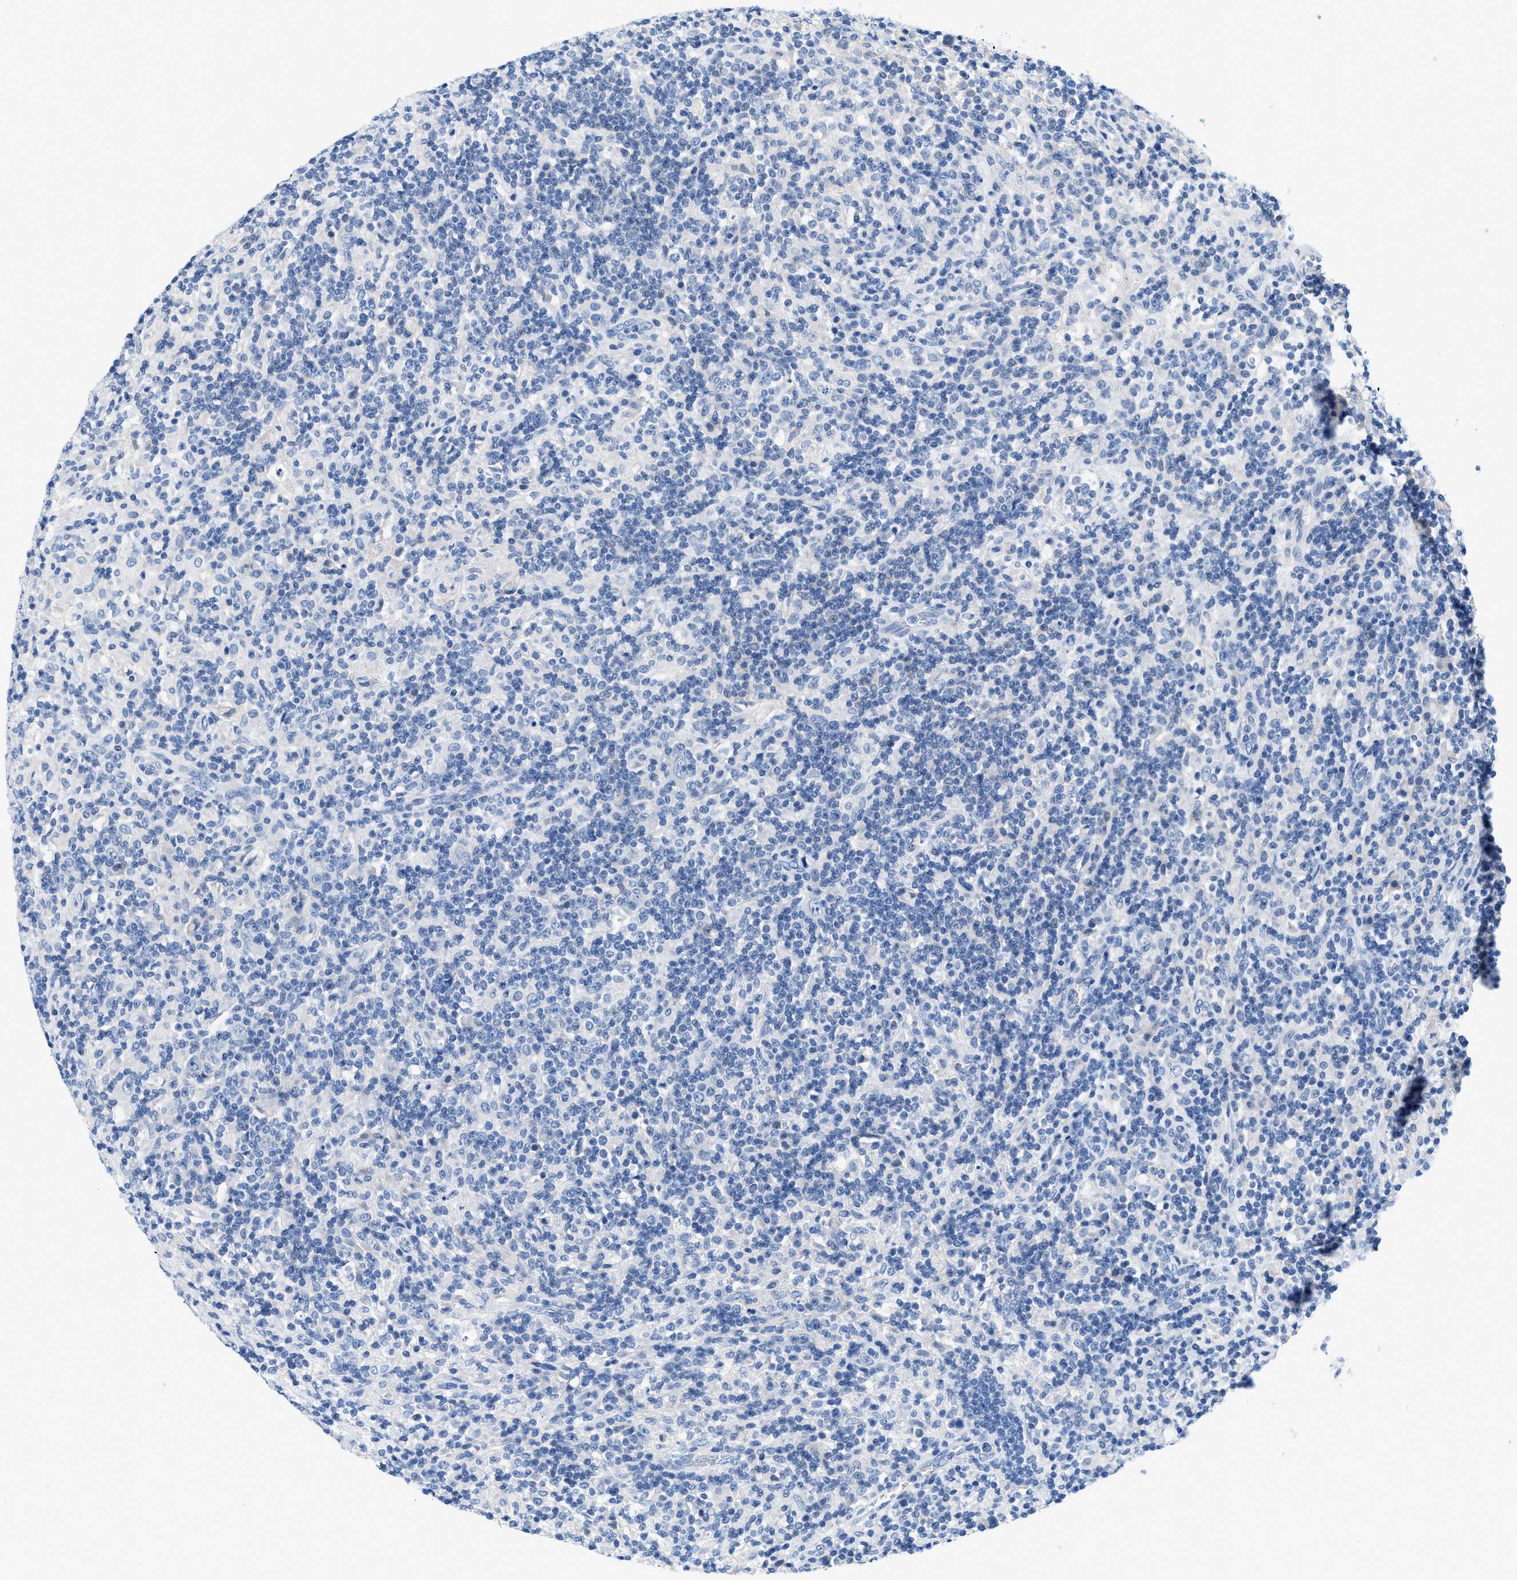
{"staining": {"intensity": "negative", "quantity": "none", "location": "none"}, "tissue": "lymphoma", "cell_type": "Tumor cells", "image_type": "cancer", "snomed": [{"axis": "morphology", "description": "Hodgkin's disease, NOS"}, {"axis": "topography", "description": "Lymph node"}], "caption": "Lymphoma was stained to show a protein in brown. There is no significant positivity in tumor cells.", "gene": "BPGM", "patient": {"sex": "male", "age": 70}}